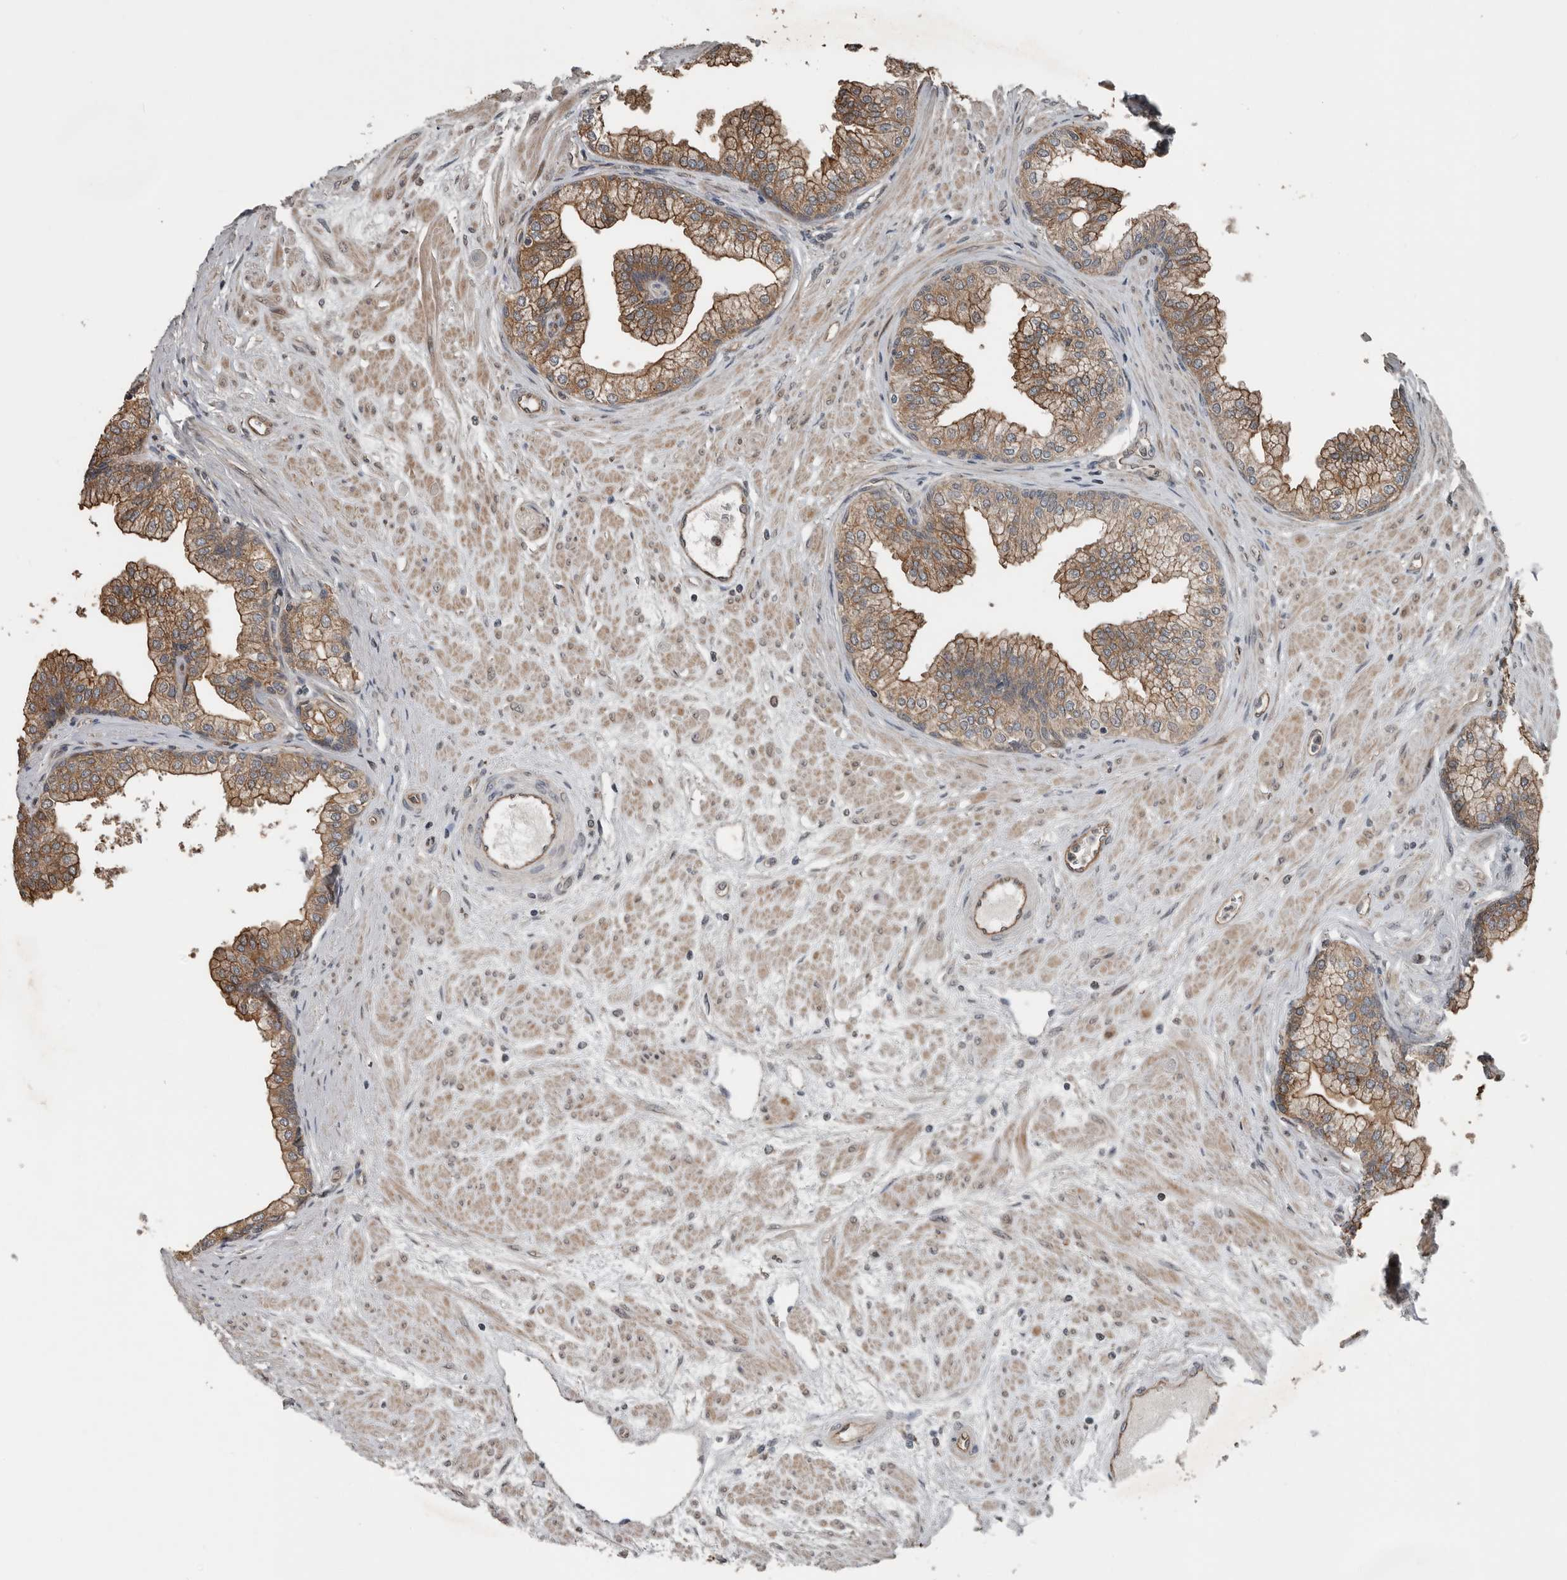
{"staining": {"intensity": "moderate", "quantity": ">75%", "location": "cytoplasmic/membranous"}, "tissue": "prostate", "cell_type": "Glandular cells", "image_type": "normal", "snomed": [{"axis": "morphology", "description": "Normal tissue, NOS"}, {"axis": "morphology", "description": "Urothelial carcinoma, Low grade"}, {"axis": "topography", "description": "Urinary bladder"}, {"axis": "topography", "description": "Prostate"}], "caption": "Immunohistochemical staining of unremarkable prostate displays medium levels of moderate cytoplasmic/membranous staining in about >75% of glandular cells.", "gene": "YOD1", "patient": {"sex": "male", "age": 60}}